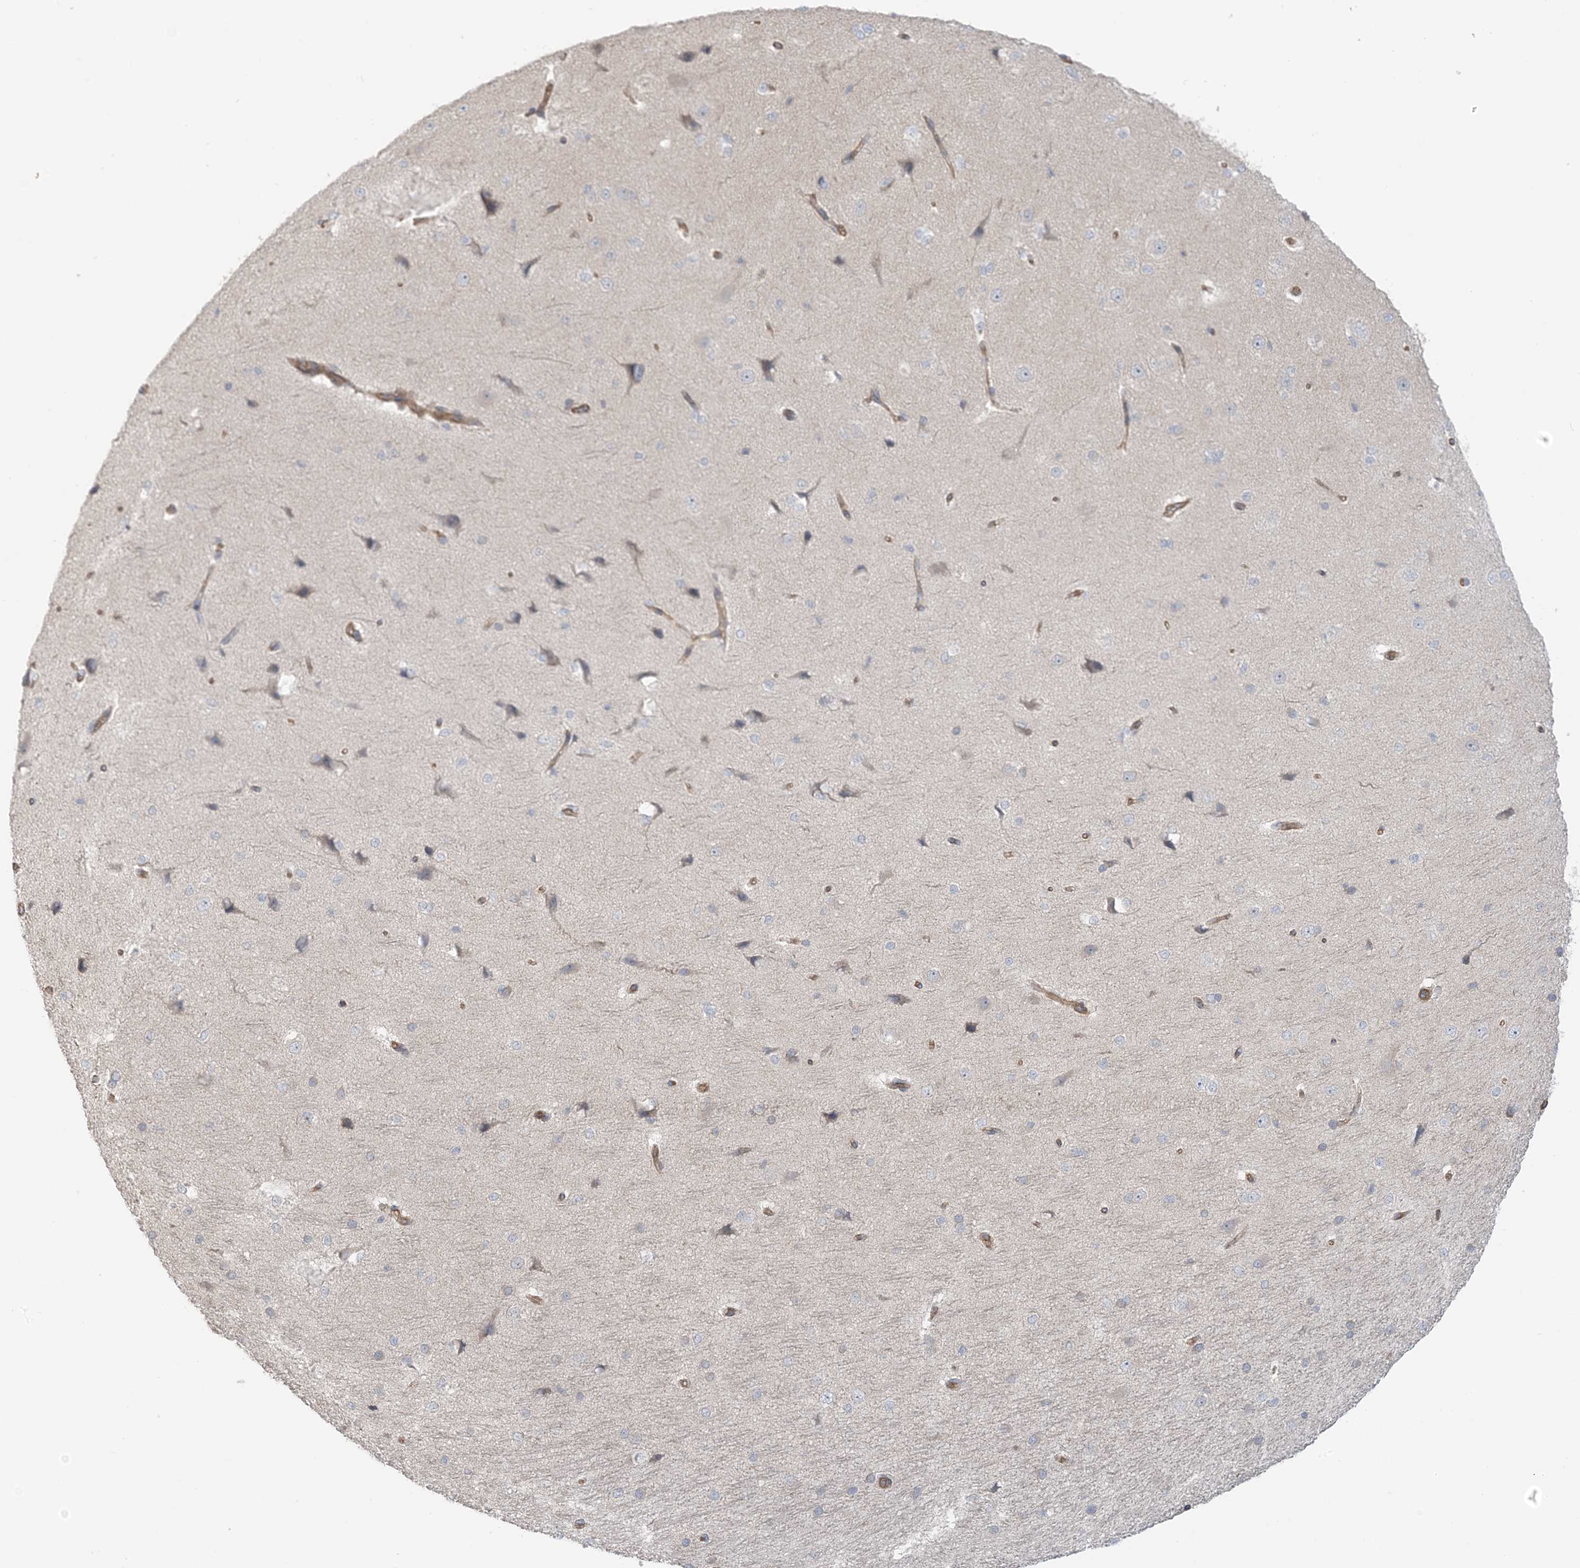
{"staining": {"intensity": "moderate", "quantity": "25%-75%", "location": "cytoplasmic/membranous"}, "tissue": "cerebral cortex", "cell_type": "Endothelial cells", "image_type": "normal", "snomed": [{"axis": "morphology", "description": "Normal tissue, NOS"}, {"axis": "morphology", "description": "Developmental malformation"}, {"axis": "topography", "description": "Cerebral cortex"}], "caption": "IHC (DAB (3,3'-diaminobenzidine)) staining of benign human cerebral cortex exhibits moderate cytoplasmic/membranous protein positivity in about 25%-75% of endothelial cells. The staining was performed using DAB, with brown indicating positive protein expression. Nuclei are stained blue with hematoxylin.", "gene": "ICMT", "patient": {"sex": "female", "age": 30}}